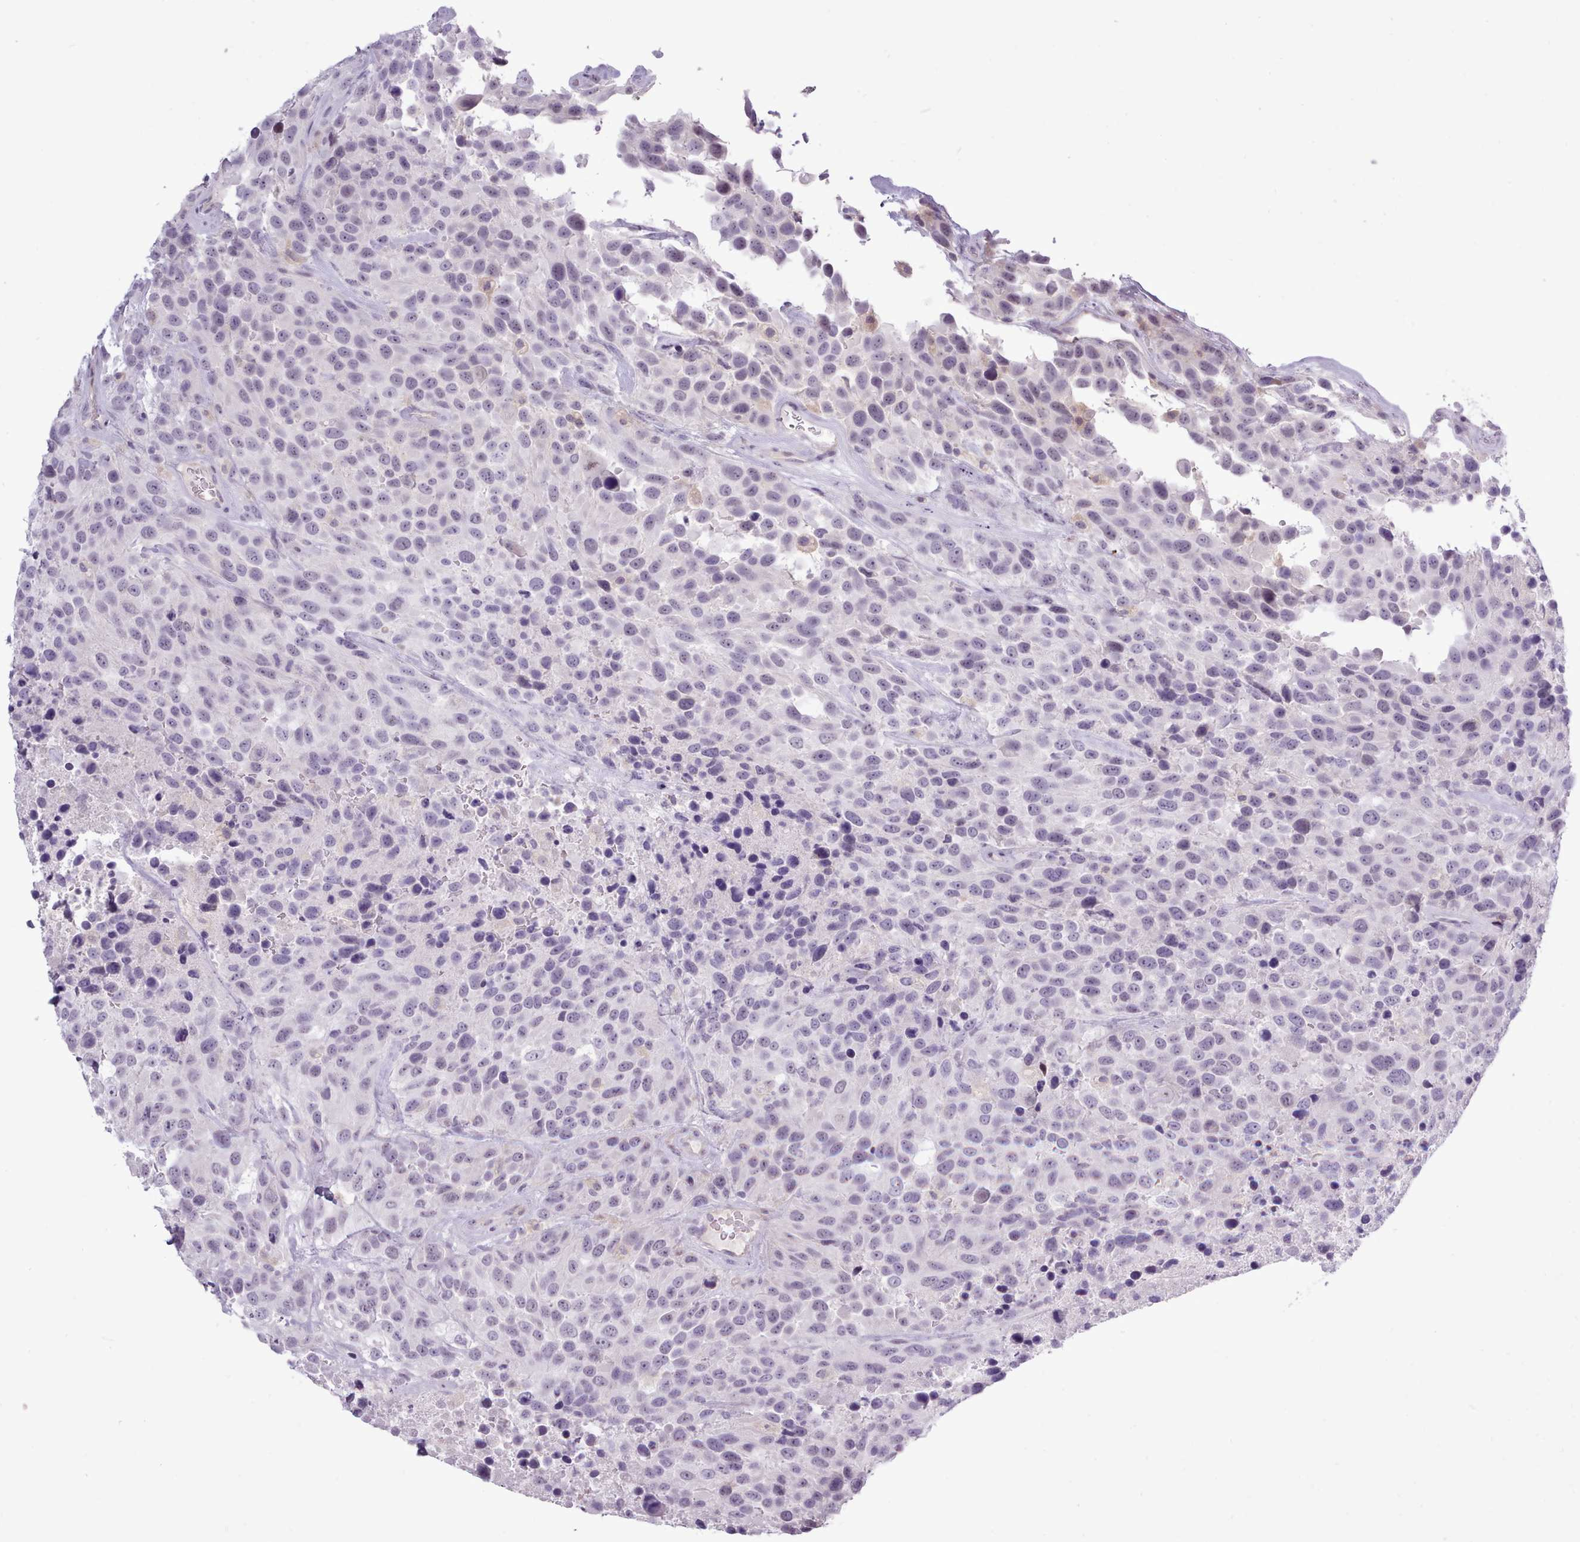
{"staining": {"intensity": "negative", "quantity": "none", "location": "none"}, "tissue": "urothelial cancer", "cell_type": "Tumor cells", "image_type": "cancer", "snomed": [{"axis": "morphology", "description": "Urothelial carcinoma, High grade"}, {"axis": "topography", "description": "Urinary bladder"}], "caption": "Tumor cells are negative for protein expression in human urothelial carcinoma (high-grade).", "gene": "BDKRB2", "patient": {"sex": "female", "age": 70}}